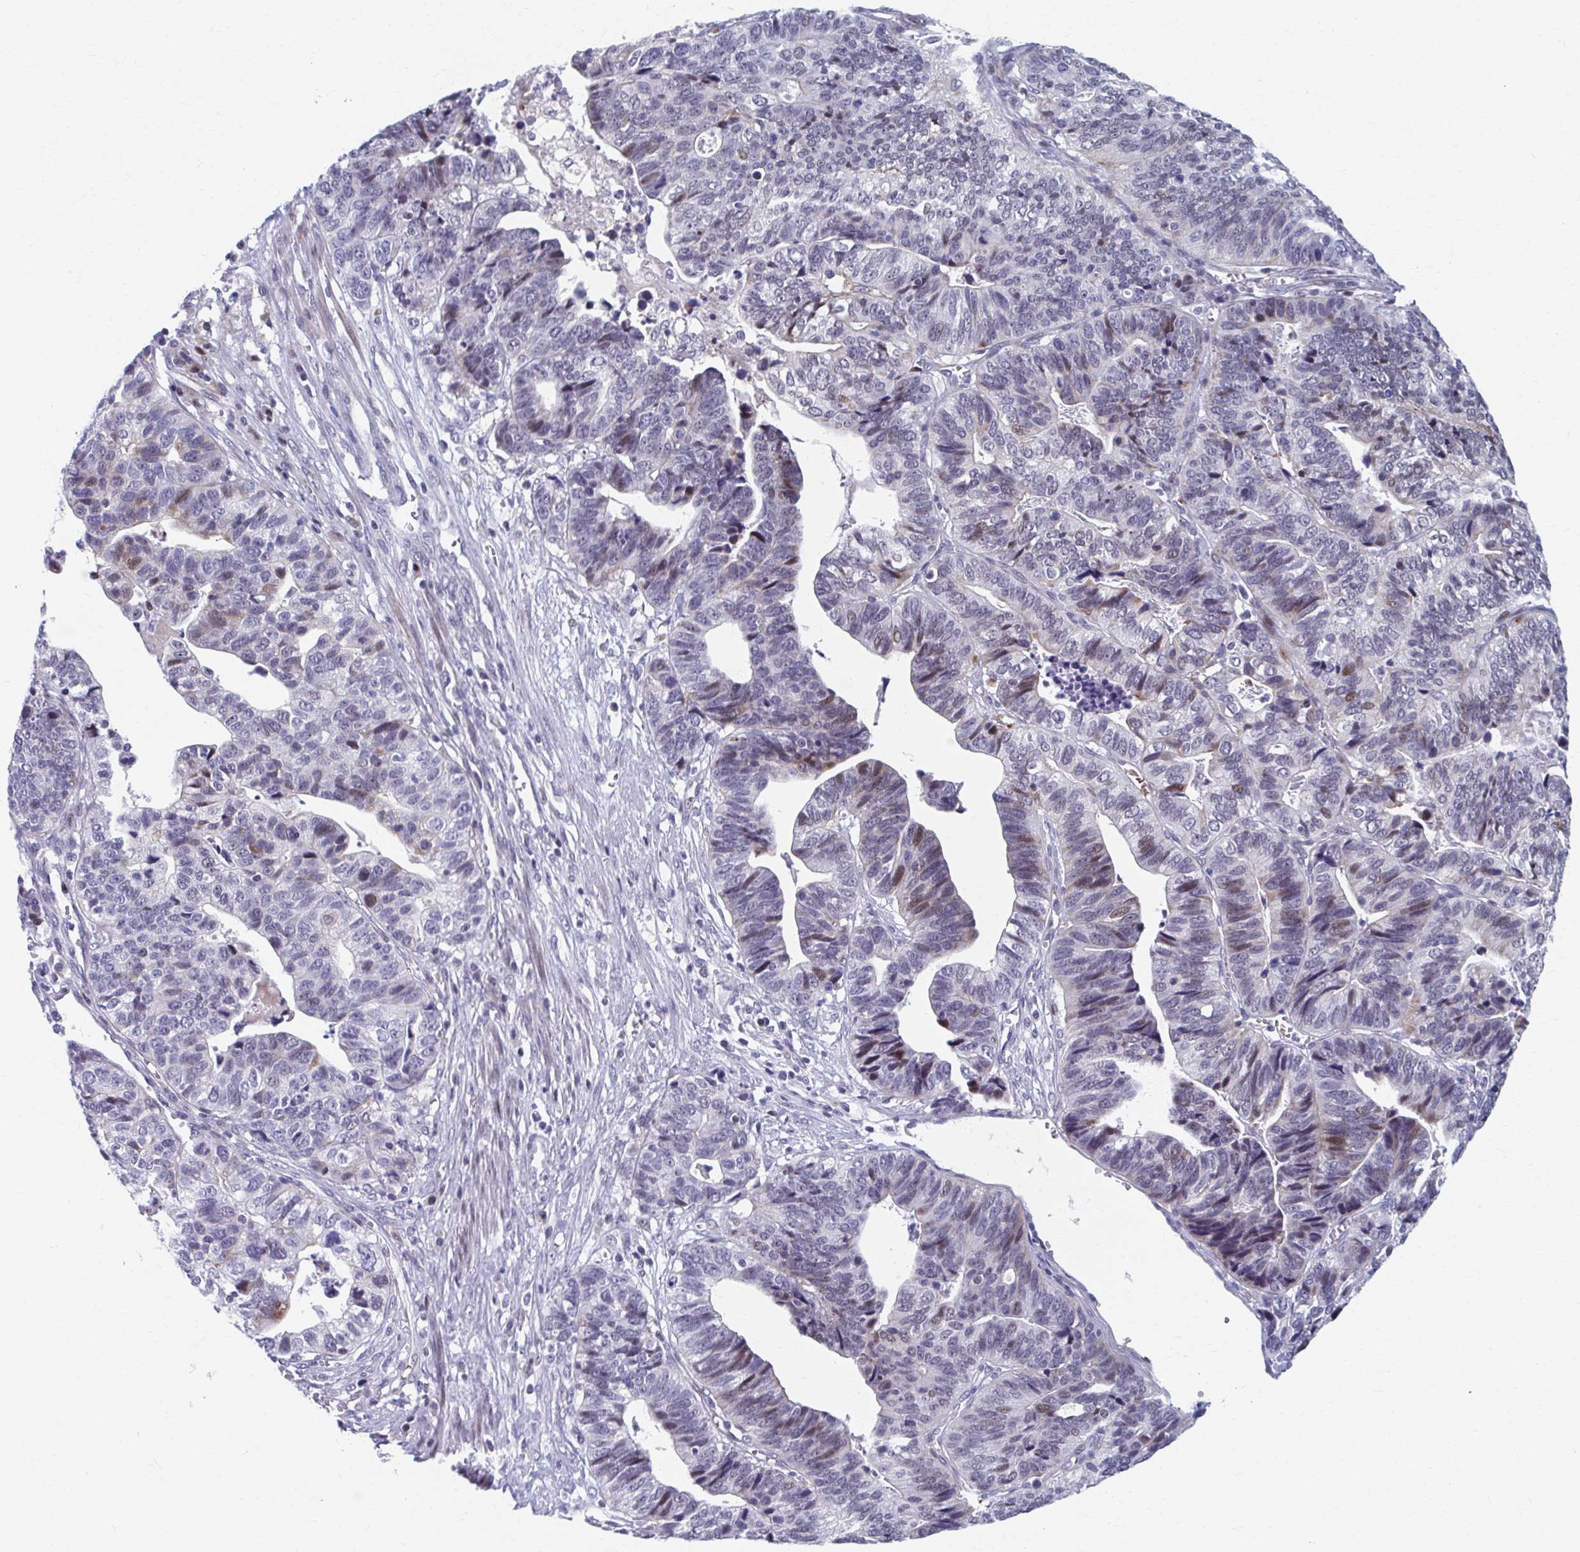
{"staining": {"intensity": "moderate", "quantity": "<25%", "location": "nuclear"}, "tissue": "stomach cancer", "cell_type": "Tumor cells", "image_type": "cancer", "snomed": [{"axis": "morphology", "description": "Adenocarcinoma, NOS"}, {"axis": "topography", "description": "Stomach, upper"}], "caption": "IHC (DAB (3,3'-diaminobenzidine)) staining of human stomach cancer demonstrates moderate nuclear protein positivity in about <25% of tumor cells. (IHC, brightfield microscopy, high magnification).", "gene": "ABHD16B", "patient": {"sex": "female", "age": 67}}